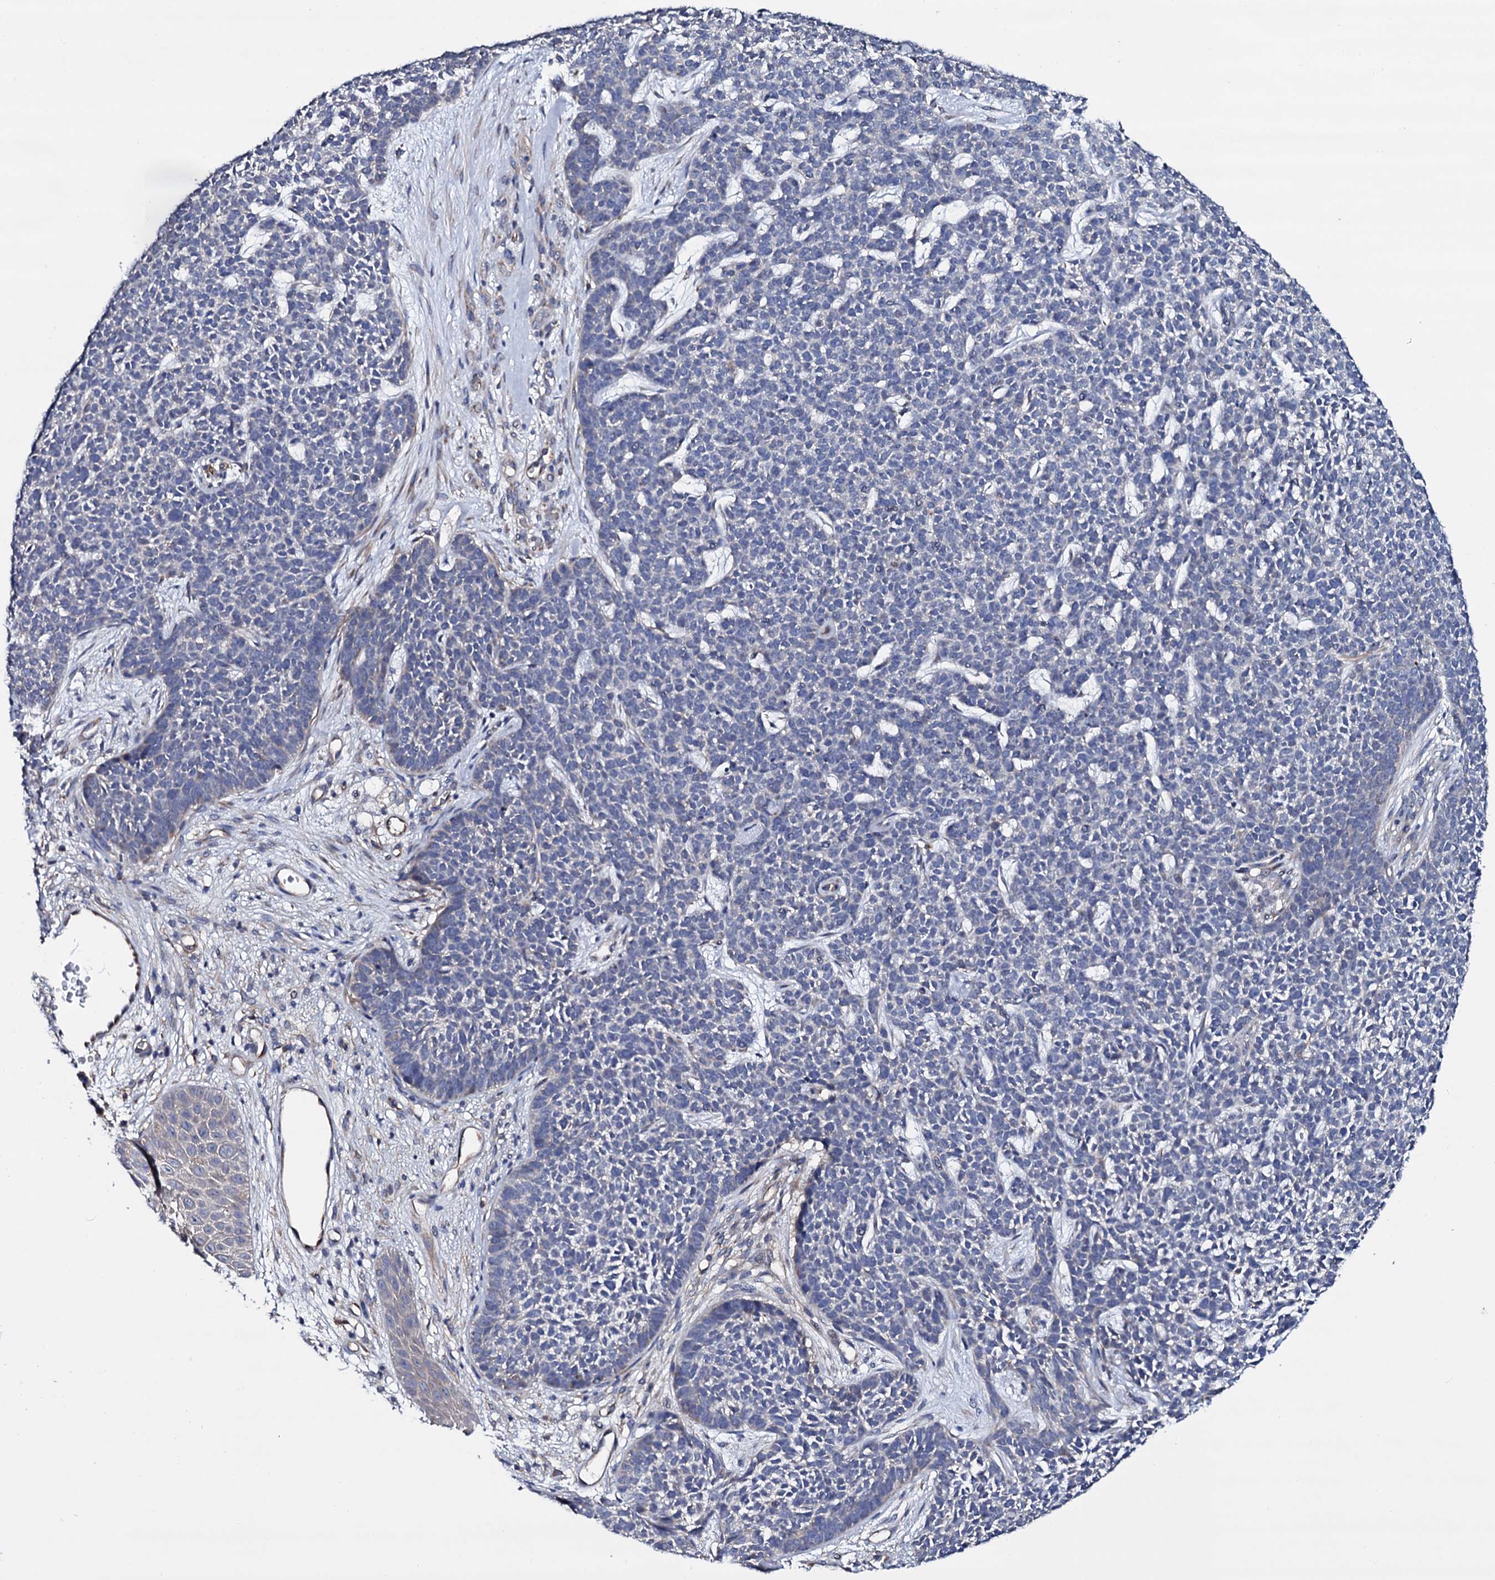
{"staining": {"intensity": "negative", "quantity": "none", "location": "none"}, "tissue": "skin cancer", "cell_type": "Tumor cells", "image_type": "cancer", "snomed": [{"axis": "morphology", "description": "Basal cell carcinoma"}, {"axis": "topography", "description": "Skin"}], "caption": "The photomicrograph shows no staining of tumor cells in skin cancer. Brightfield microscopy of immunohistochemistry stained with DAB (3,3'-diaminobenzidine) (brown) and hematoxylin (blue), captured at high magnification.", "gene": "BCL2L14", "patient": {"sex": "female", "age": 84}}